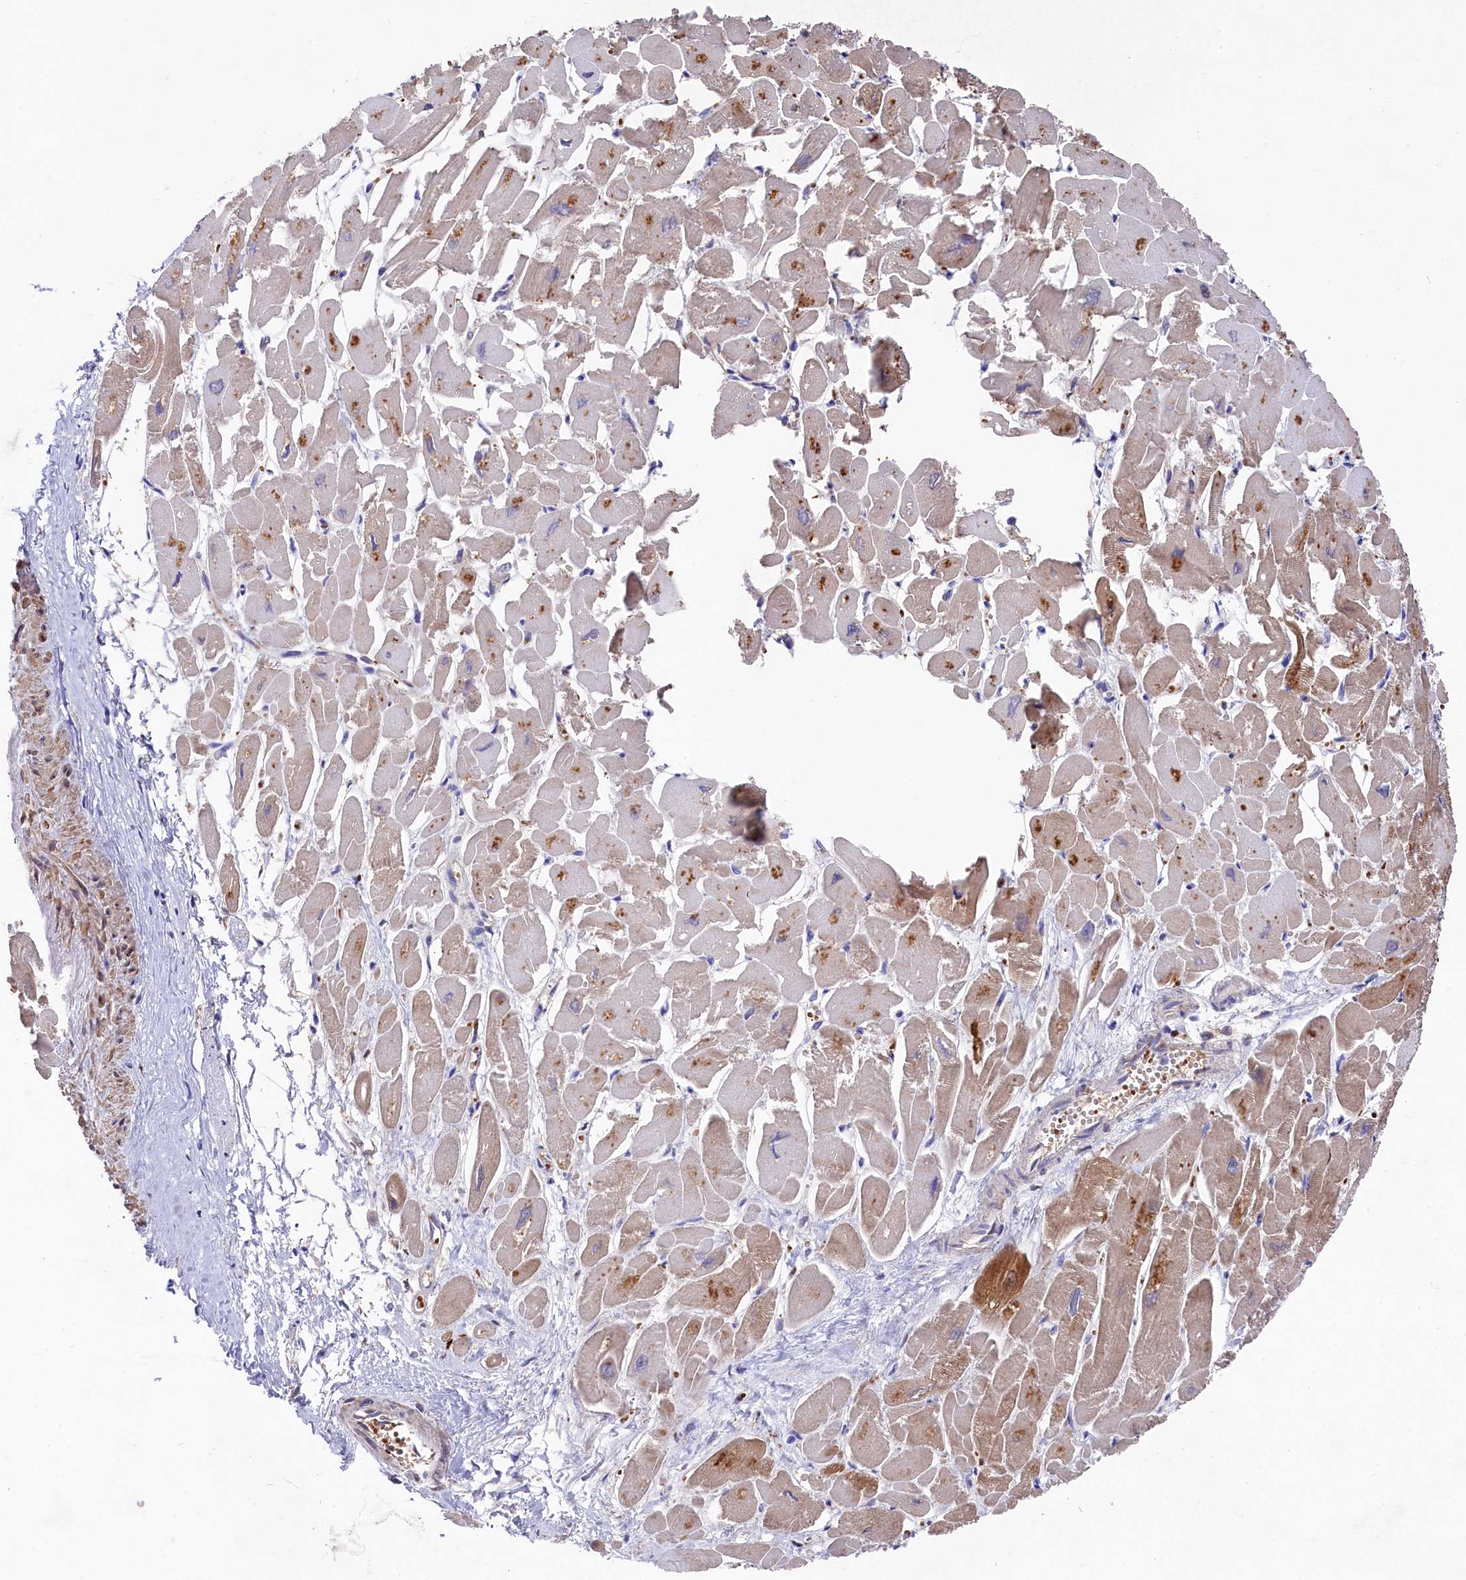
{"staining": {"intensity": "moderate", "quantity": "25%-75%", "location": "cytoplasmic/membranous"}, "tissue": "heart muscle", "cell_type": "Cardiomyocytes", "image_type": "normal", "snomed": [{"axis": "morphology", "description": "Normal tissue, NOS"}, {"axis": "topography", "description": "Heart"}], "caption": "IHC (DAB (3,3'-diaminobenzidine)) staining of unremarkable human heart muscle demonstrates moderate cytoplasmic/membranous protein expression in about 25%-75% of cardiomyocytes.", "gene": "LHFPL4", "patient": {"sex": "male", "age": 54}}